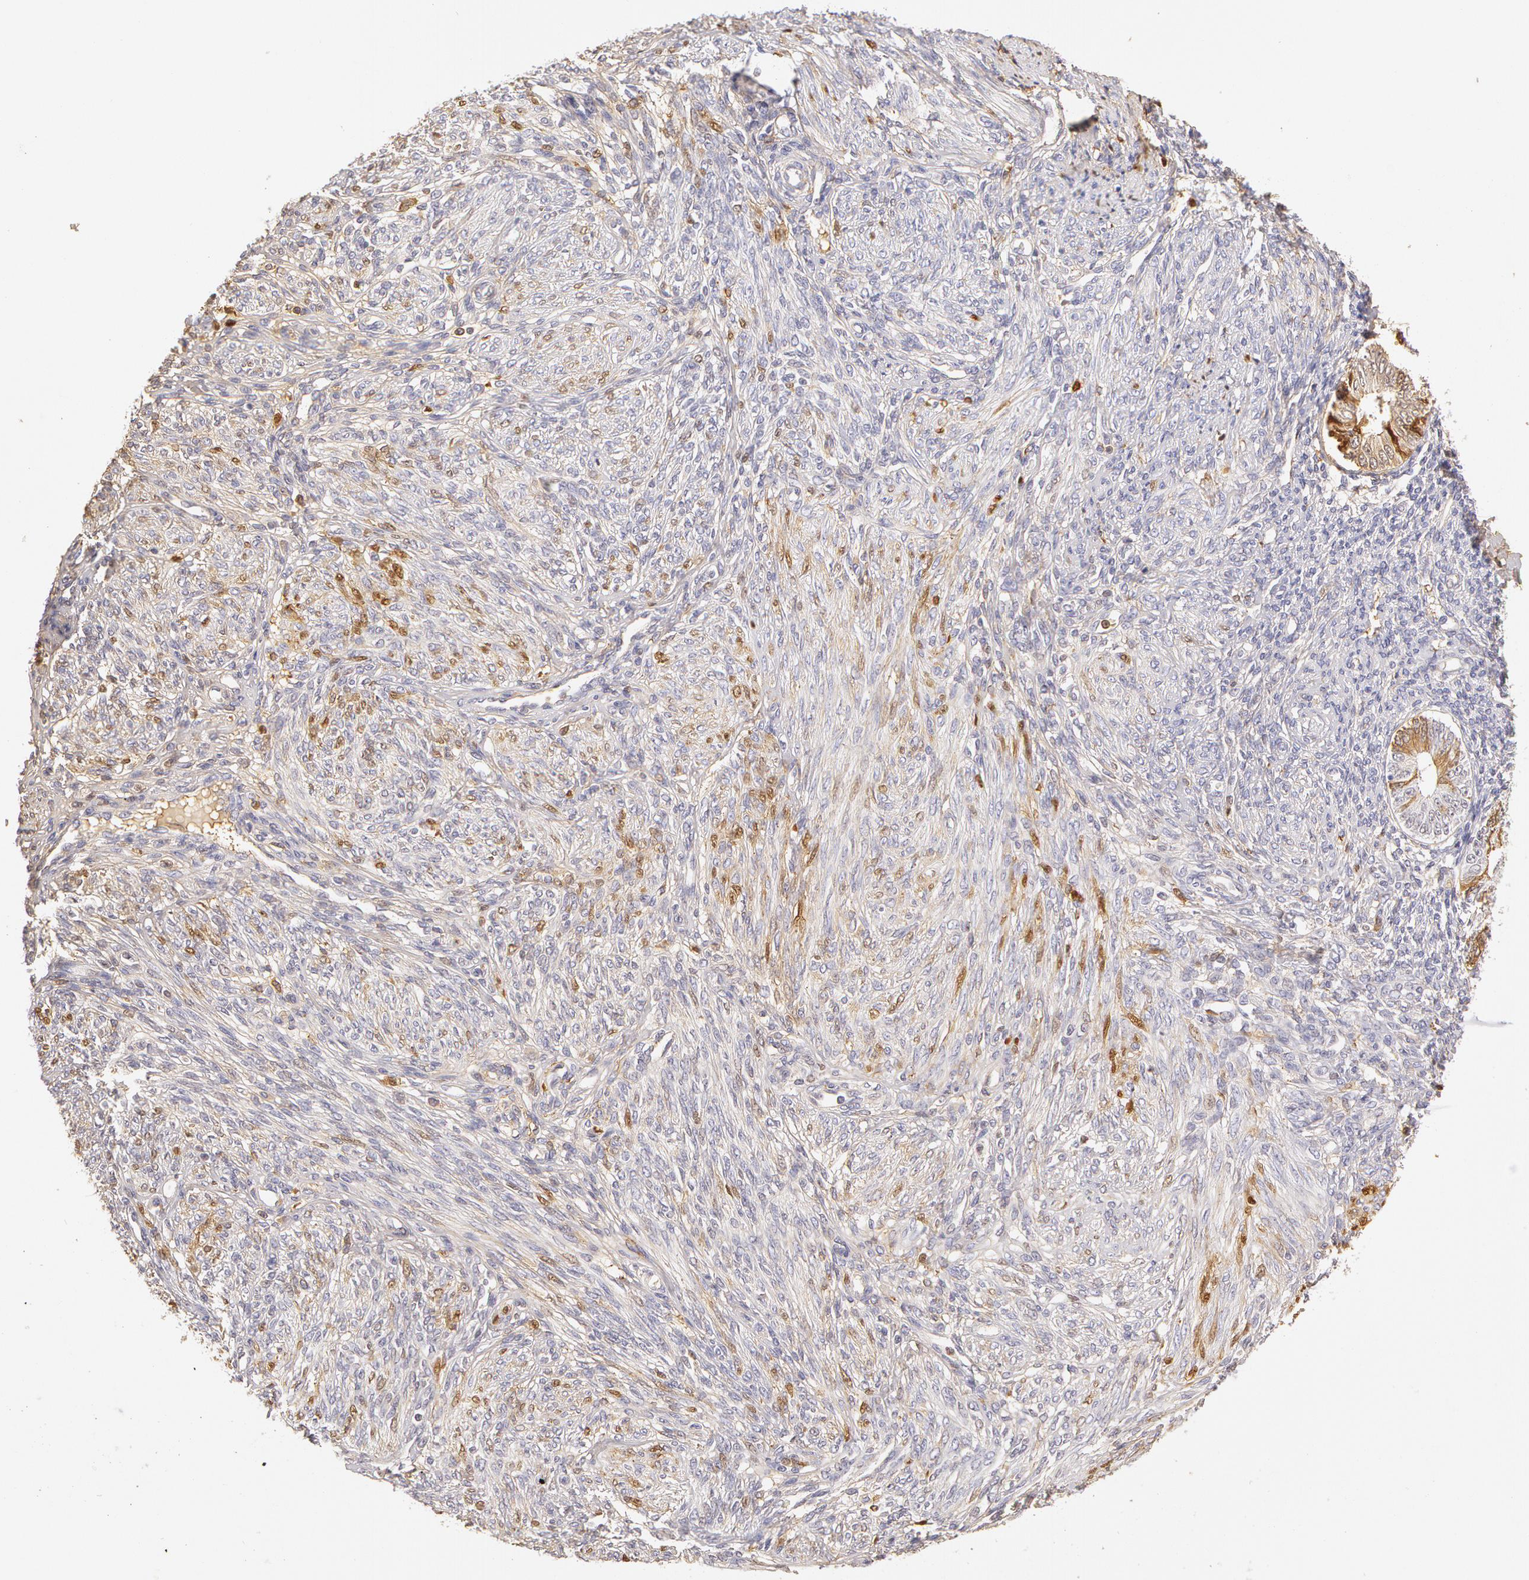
{"staining": {"intensity": "weak", "quantity": "<25%", "location": "cytoplasmic/membranous"}, "tissue": "endometrium", "cell_type": "Cells in endometrial stroma", "image_type": "normal", "snomed": [{"axis": "morphology", "description": "Normal tissue, NOS"}, {"axis": "topography", "description": "Endometrium"}], "caption": "An image of endometrium stained for a protein shows no brown staining in cells in endometrial stroma.", "gene": "AHSG", "patient": {"sex": "female", "age": 82}}